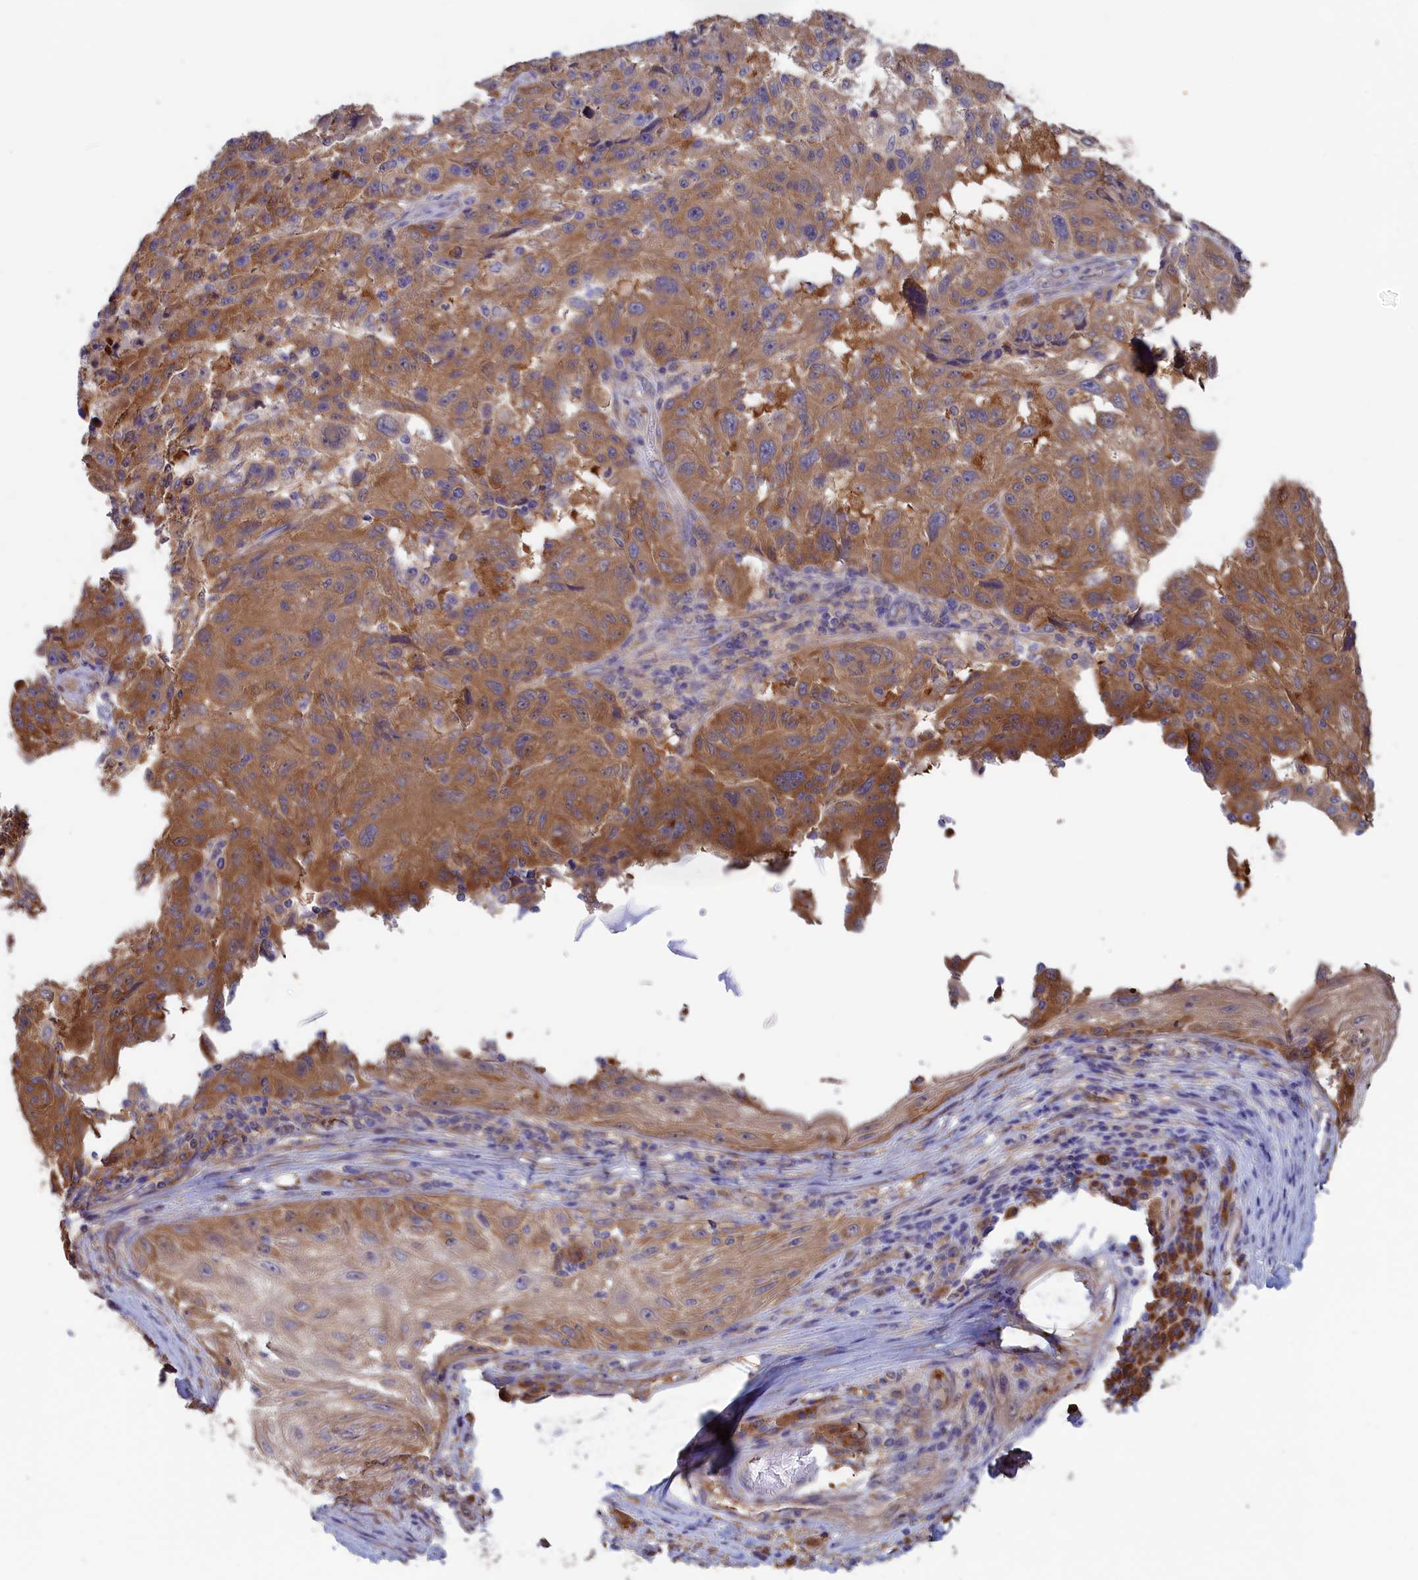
{"staining": {"intensity": "moderate", "quantity": ">75%", "location": "cytoplasmic/membranous"}, "tissue": "melanoma", "cell_type": "Tumor cells", "image_type": "cancer", "snomed": [{"axis": "morphology", "description": "Malignant melanoma, NOS"}, {"axis": "topography", "description": "Skin"}], "caption": "Approximately >75% of tumor cells in melanoma show moderate cytoplasmic/membranous protein staining as visualized by brown immunohistochemical staining.", "gene": "SYNDIG1L", "patient": {"sex": "male", "age": 53}}